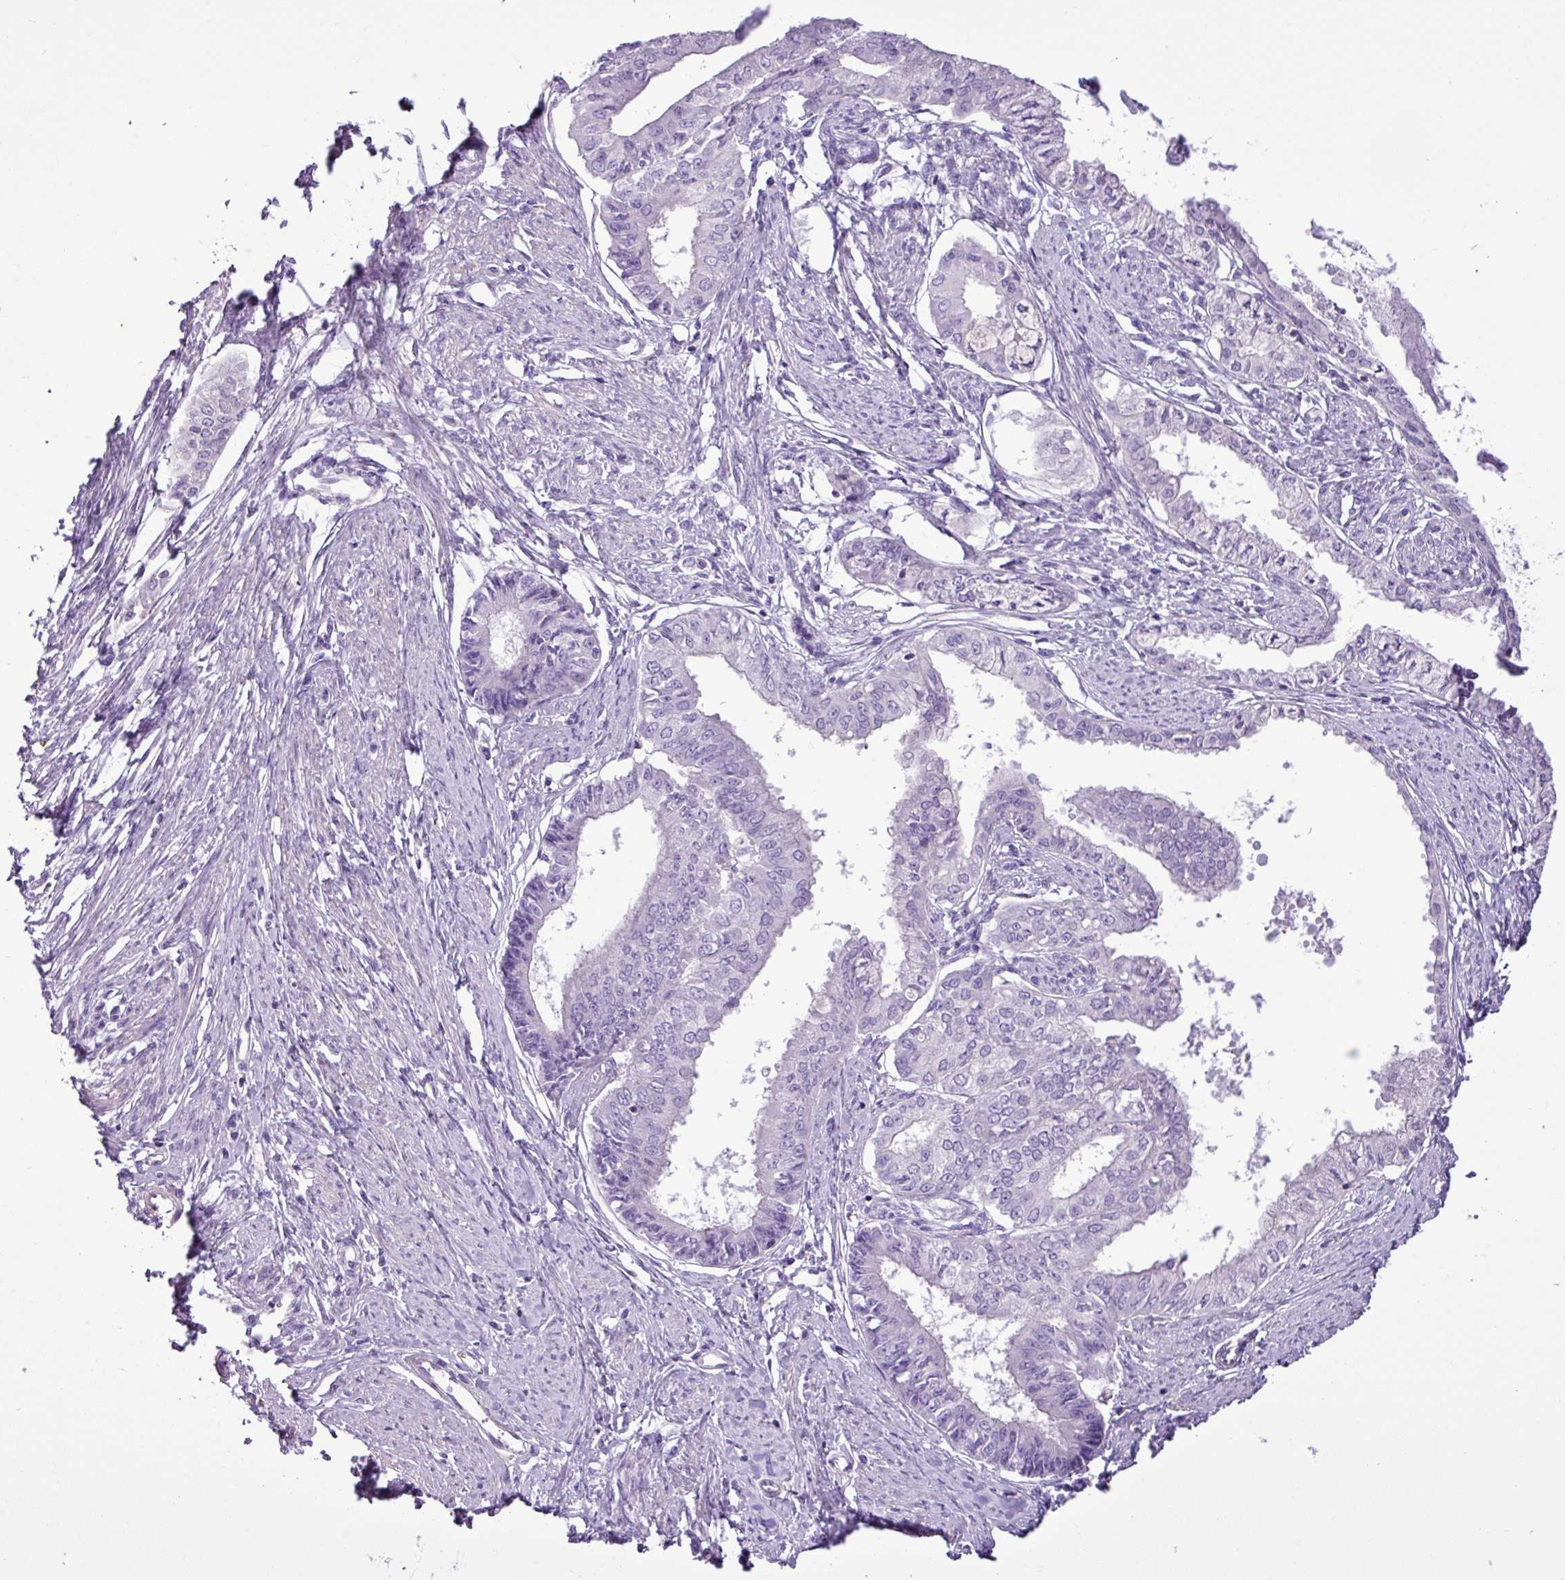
{"staining": {"intensity": "negative", "quantity": "none", "location": "none"}, "tissue": "endometrial cancer", "cell_type": "Tumor cells", "image_type": "cancer", "snomed": [{"axis": "morphology", "description": "Adenocarcinoma, NOS"}, {"axis": "topography", "description": "Endometrium"}], "caption": "Immunohistochemistry of endometrial adenocarcinoma exhibits no expression in tumor cells. Brightfield microscopy of IHC stained with DAB (3,3'-diaminobenzidine) (brown) and hematoxylin (blue), captured at high magnification.", "gene": "ZNF334", "patient": {"sex": "female", "age": 76}}